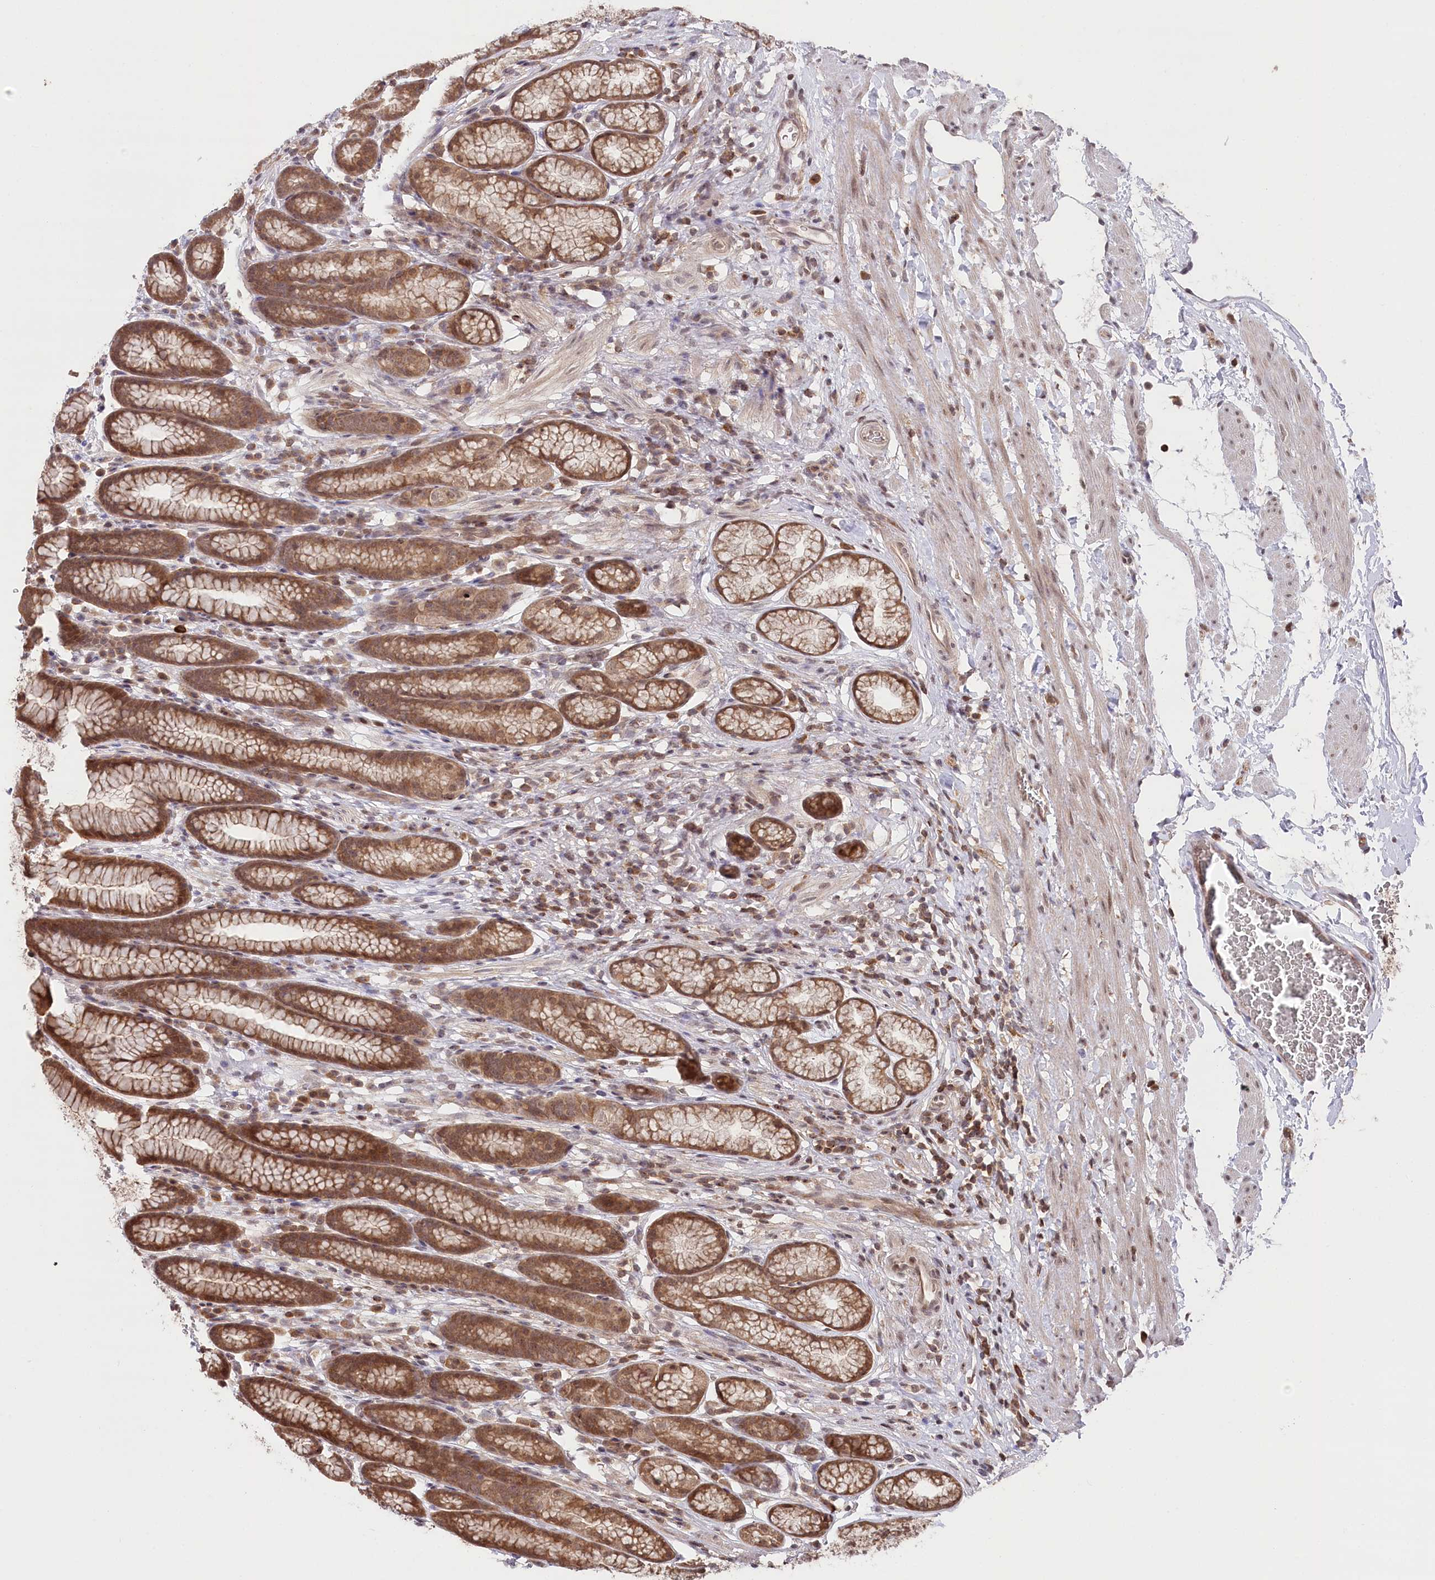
{"staining": {"intensity": "moderate", "quantity": ">75%", "location": "cytoplasmic/membranous,nuclear"}, "tissue": "stomach", "cell_type": "Glandular cells", "image_type": "normal", "snomed": [{"axis": "morphology", "description": "Normal tissue, NOS"}, {"axis": "topography", "description": "Stomach"}], "caption": "Immunohistochemical staining of unremarkable stomach exhibits moderate cytoplasmic/membranous,nuclear protein expression in about >75% of glandular cells.", "gene": "CCSER2", "patient": {"sex": "male", "age": 42}}